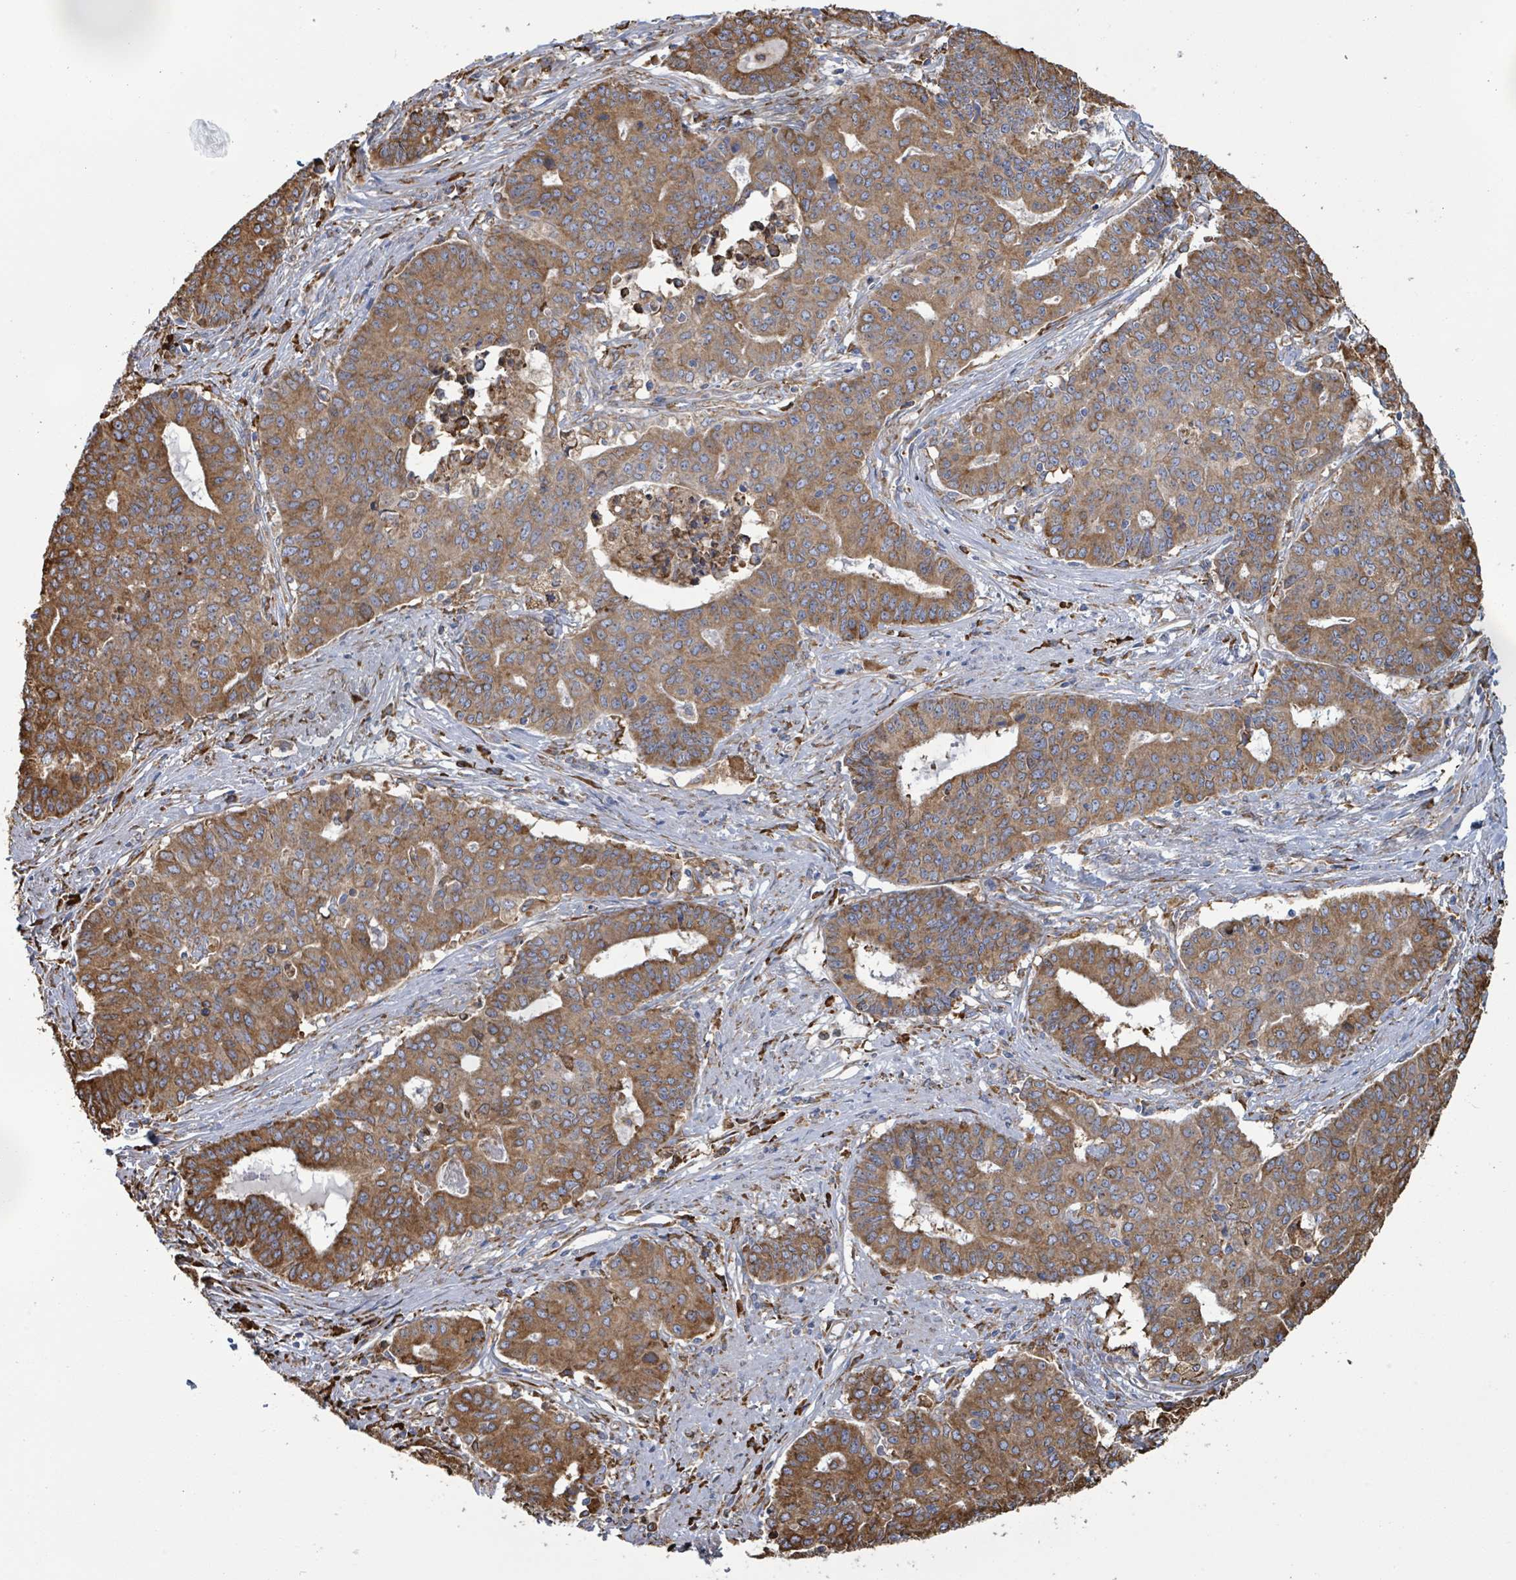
{"staining": {"intensity": "strong", "quantity": ">75%", "location": "cytoplasmic/membranous"}, "tissue": "endometrial cancer", "cell_type": "Tumor cells", "image_type": "cancer", "snomed": [{"axis": "morphology", "description": "Adenocarcinoma, NOS"}, {"axis": "topography", "description": "Endometrium"}], "caption": "An image of human endometrial cancer (adenocarcinoma) stained for a protein reveals strong cytoplasmic/membranous brown staining in tumor cells.", "gene": "RFPL4A", "patient": {"sex": "female", "age": 59}}